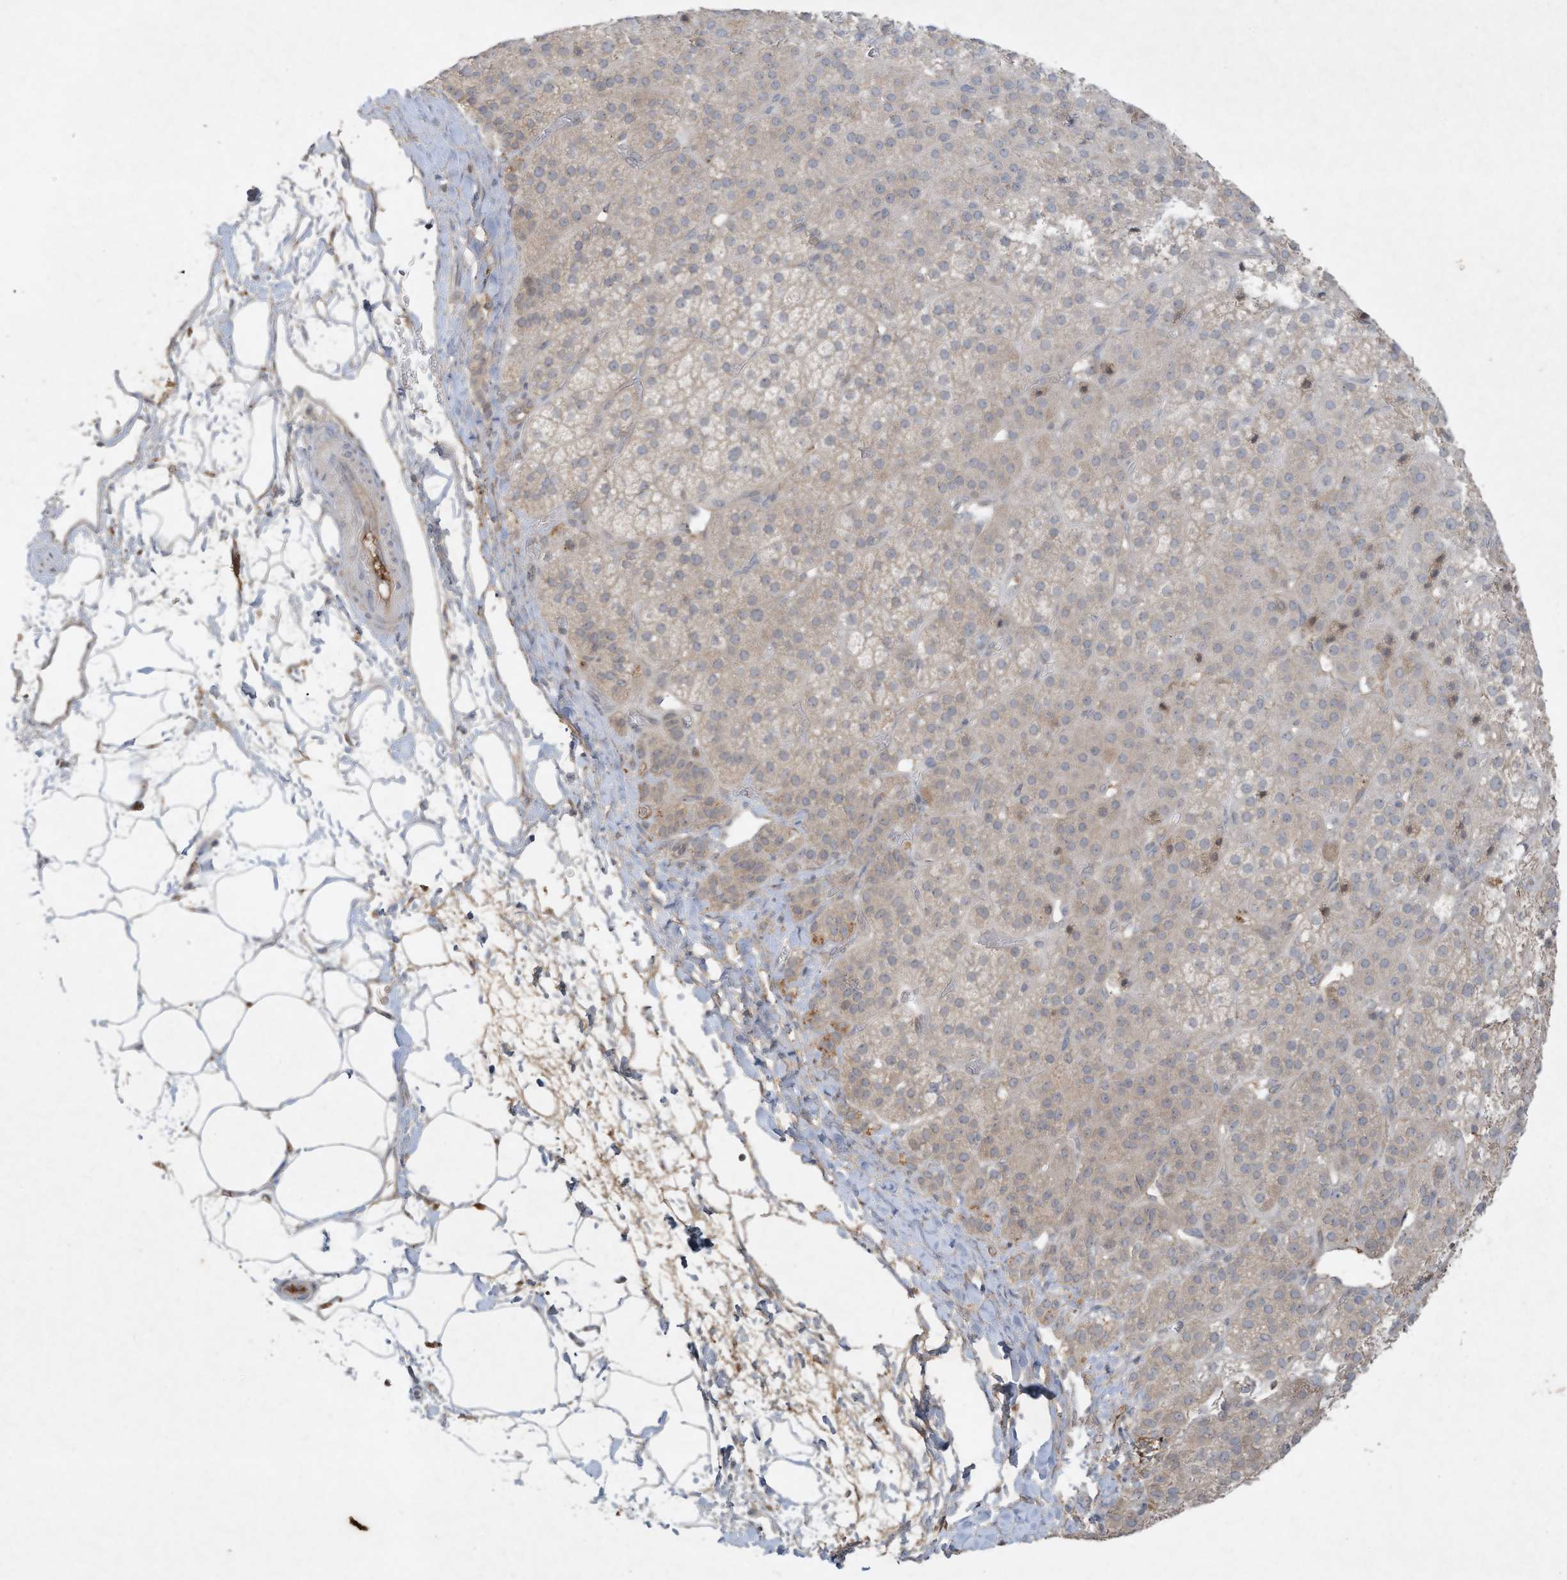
{"staining": {"intensity": "moderate", "quantity": "<25%", "location": "cytoplasmic/membranous"}, "tissue": "adrenal gland", "cell_type": "Glandular cells", "image_type": "normal", "snomed": [{"axis": "morphology", "description": "Normal tissue, NOS"}, {"axis": "topography", "description": "Adrenal gland"}], "caption": "The immunohistochemical stain highlights moderate cytoplasmic/membranous positivity in glandular cells of benign adrenal gland.", "gene": "FETUB", "patient": {"sex": "female", "age": 57}}